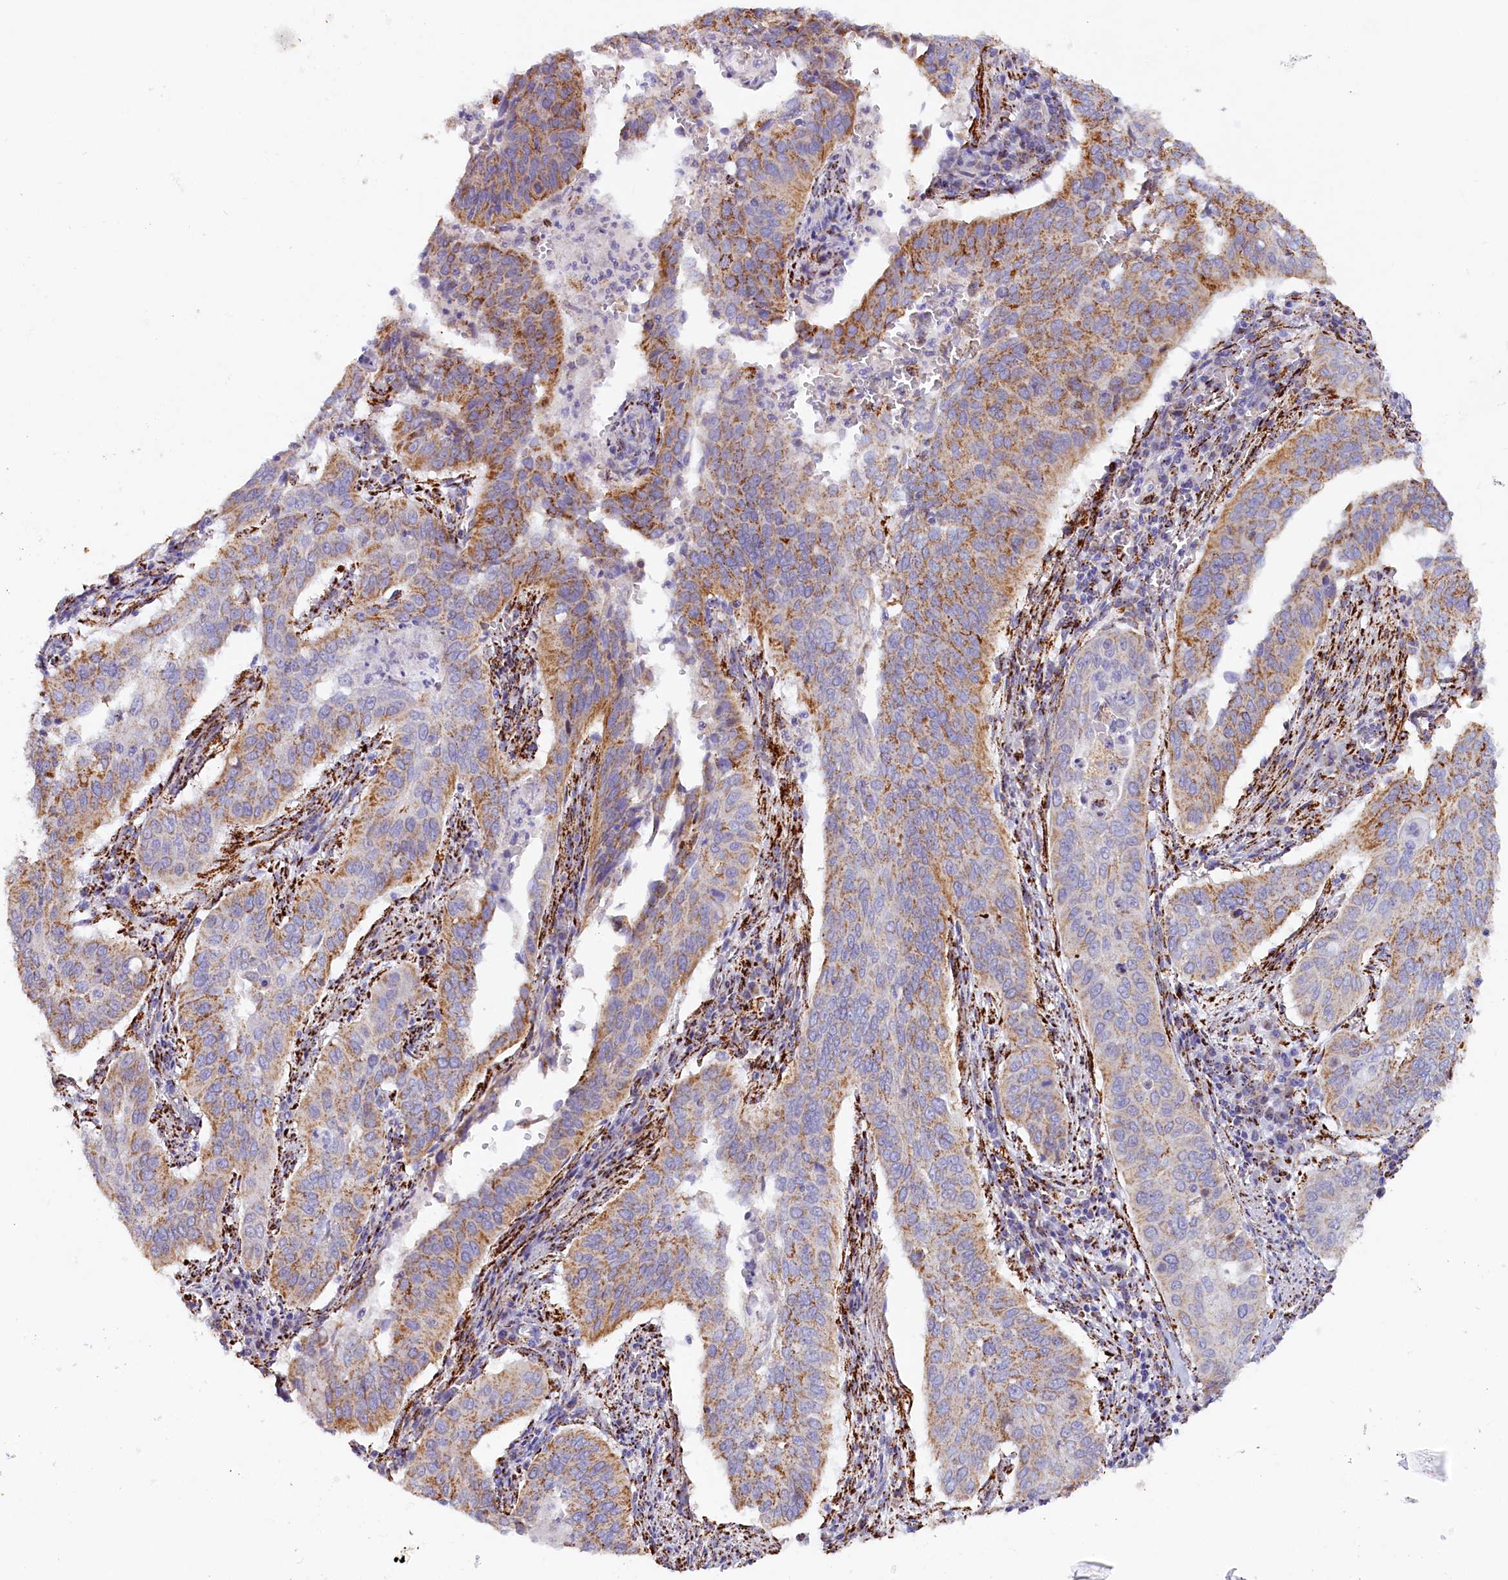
{"staining": {"intensity": "moderate", "quantity": "25%-75%", "location": "cytoplasmic/membranous"}, "tissue": "cervical cancer", "cell_type": "Tumor cells", "image_type": "cancer", "snomed": [{"axis": "morphology", "description": "Squamous cell carcinoma, NOS"}, {"axis": "topography", "description": "Cervix"}], "caption": "The image reveals immunohistochemical staining of cervical cancer (squamous cell carcinoma). There is moderate cytoplasmic/membranous positivity is present in approximately 25%-75% of tumor cells.", "gene": "AKTIP", "patient": {"sex": "female", "age": 39}}